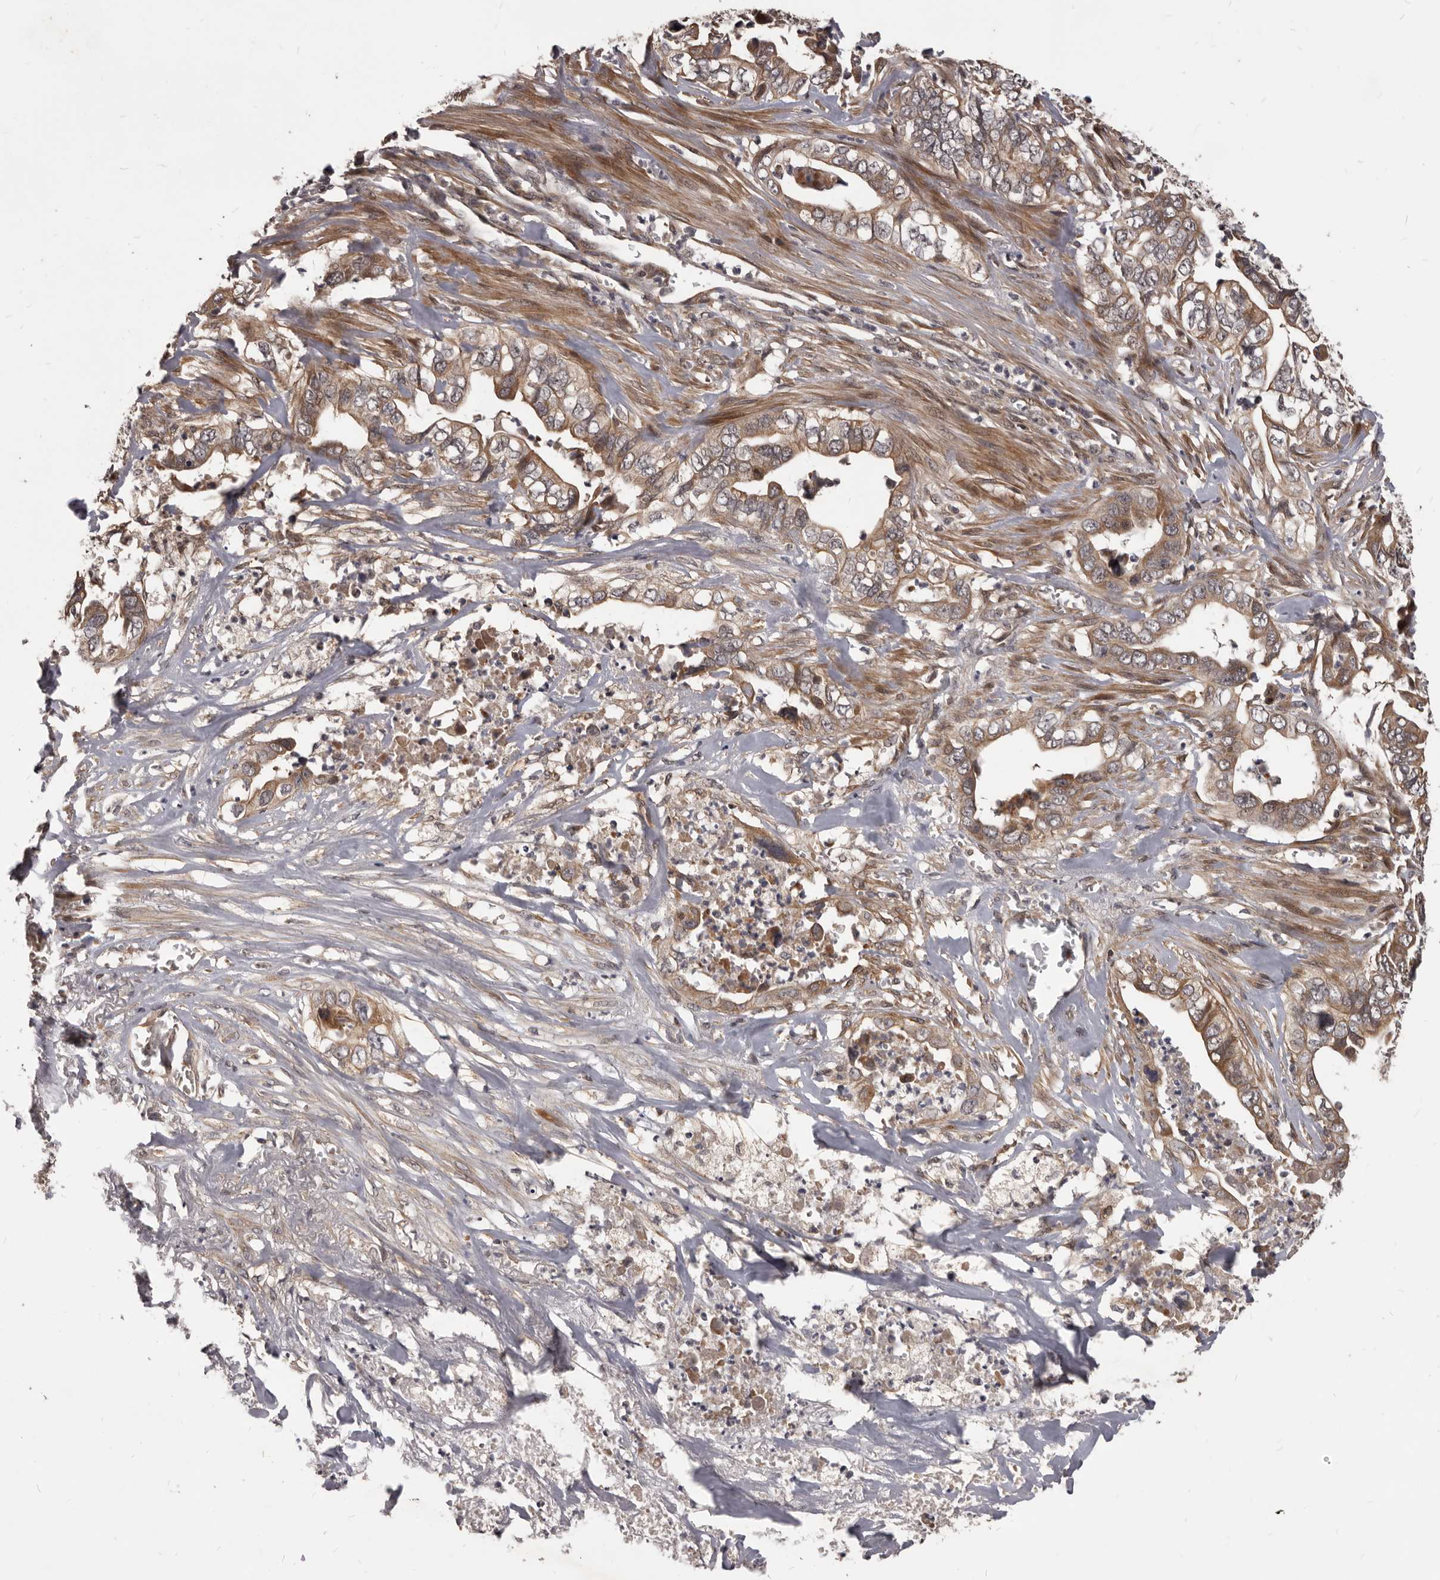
{"staining": {"intensity": "moderate", "quantity": ">75%", "location": "cytoplasmic/membranous"}, "tissue": "liver cancer", "cell_type": "Tumor cells", "image_type": "cancer", "snomed": [{"axis": "morphology", "description": "Cholangiocarcinoma"}, {"axis": "topography", "description": "Liver"}], "caption": "Human cholangiocarcinoma (liver) stained for a protein (brown) displays moderate cytoplasmic/membranous positive positivity in about >75% of tumor cells.", "gene": "GABPB2", "patient": {"sex": "female", "age": 79}}